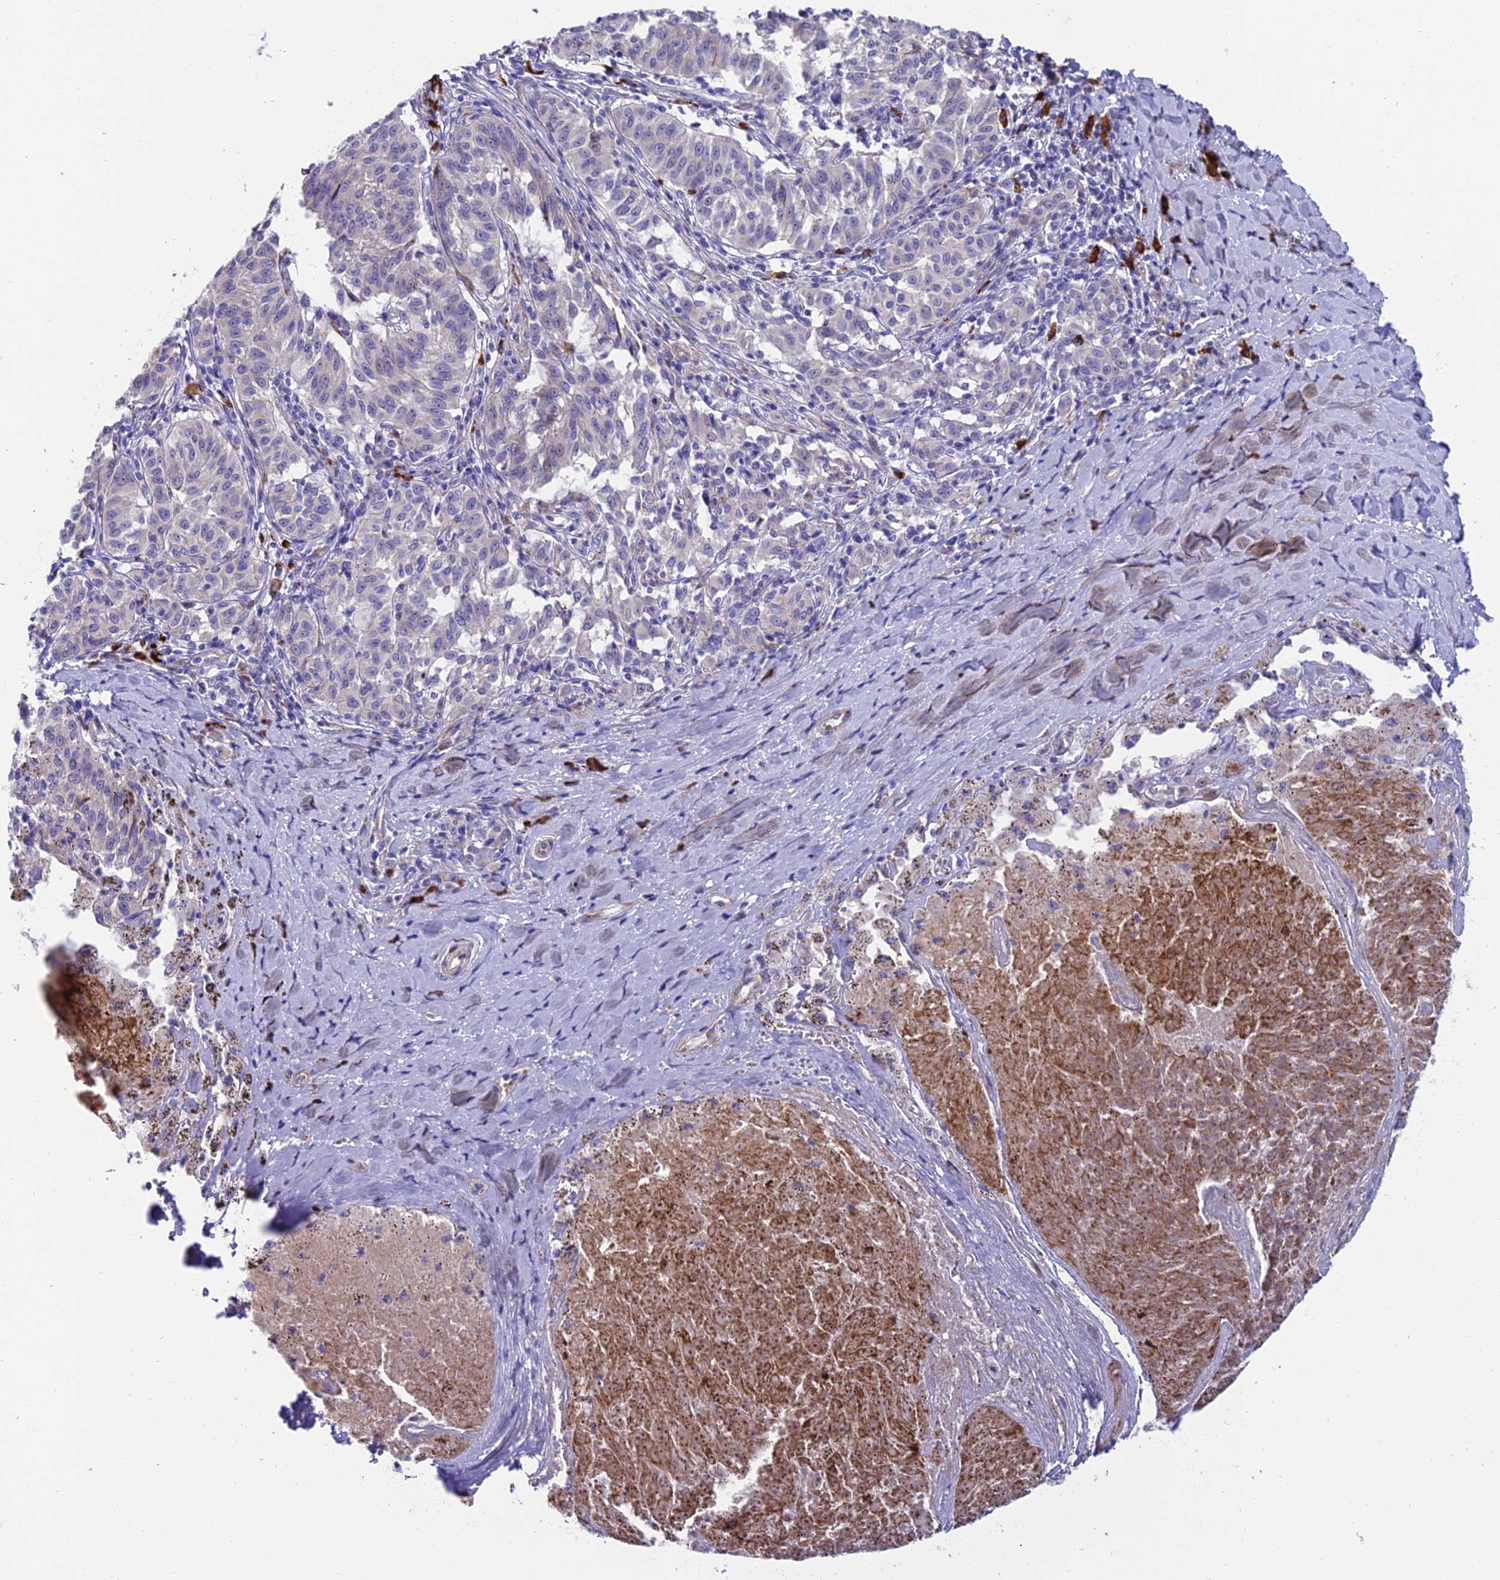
{"staining": {"intensity": "negative", "quantity": "none", "location": "none"}, "tissue": "melanoma", "cell_type": "Tumor cells", "image_type": "cancer", "snomed": [{"axis": "morphology", "description": "Malignant melanoma, NOS"}, {"axis": "topography", "description": "Skin"}], "caption": "Immunohistochemical staining of melanoma reveals no significant expression in tumor cells. (DAB (3,3'-diaminobenzidine) immunohistochemistry, high magnification).", "gene": "MACIR", "patient": {"sex": "female", "age": 72}}